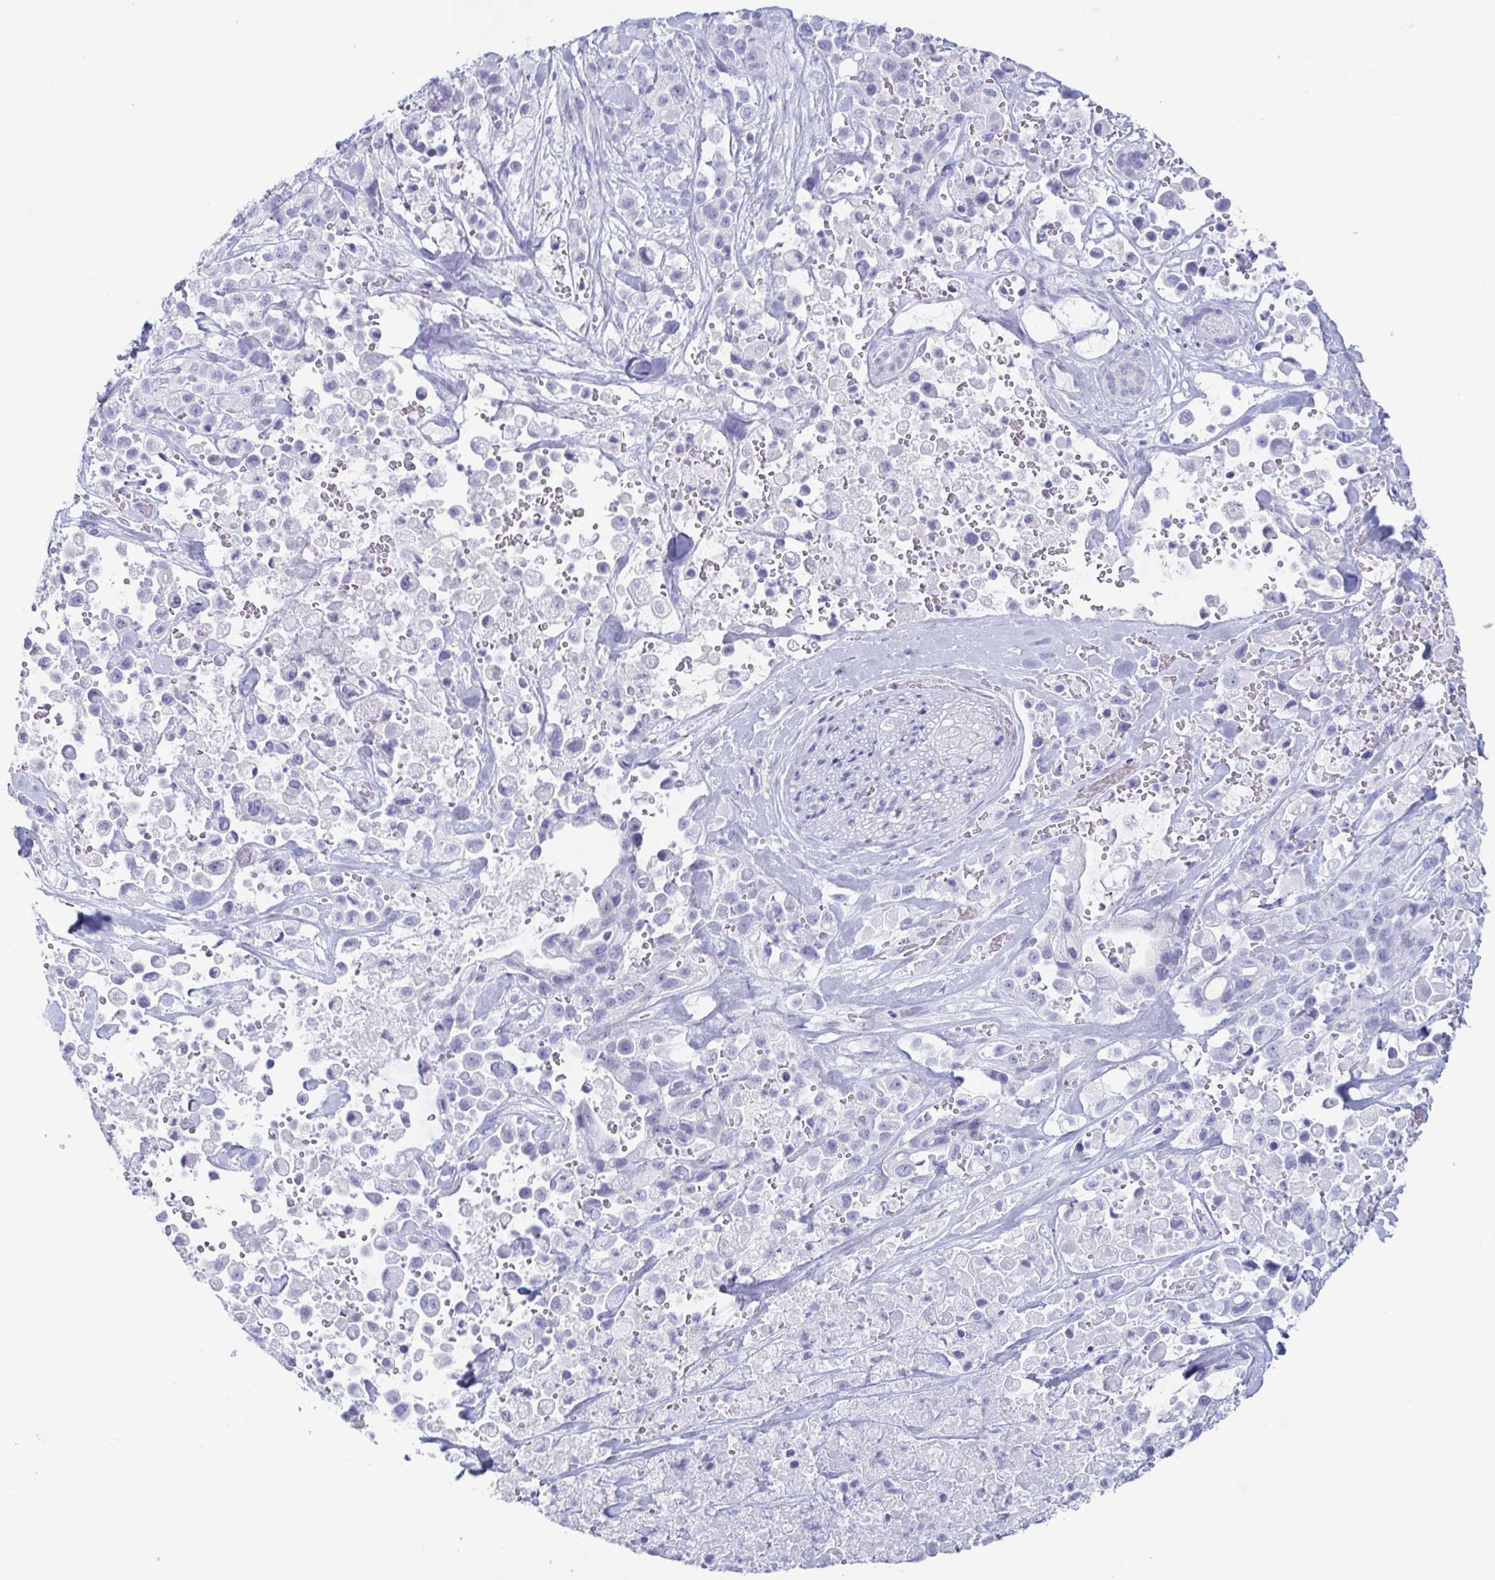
{"staining": {"intensity": "negative", "quantity": "none", "location": "none"}, "tissue": "pancreatic cancer", "cell_type": "Tumor cells", "image_type": "cancer", "snomed": [{"axis": "morphology", "description": "Adenocarcinoma, NOS"}, {"axis": "topography", "description": "Pancreas"}], "caption": "Tumor cells show no significant positivity in adenocarcinoma (pancreatic).", "gene": "ZG16B", "patient": {"sex": "male", "age": 44}}